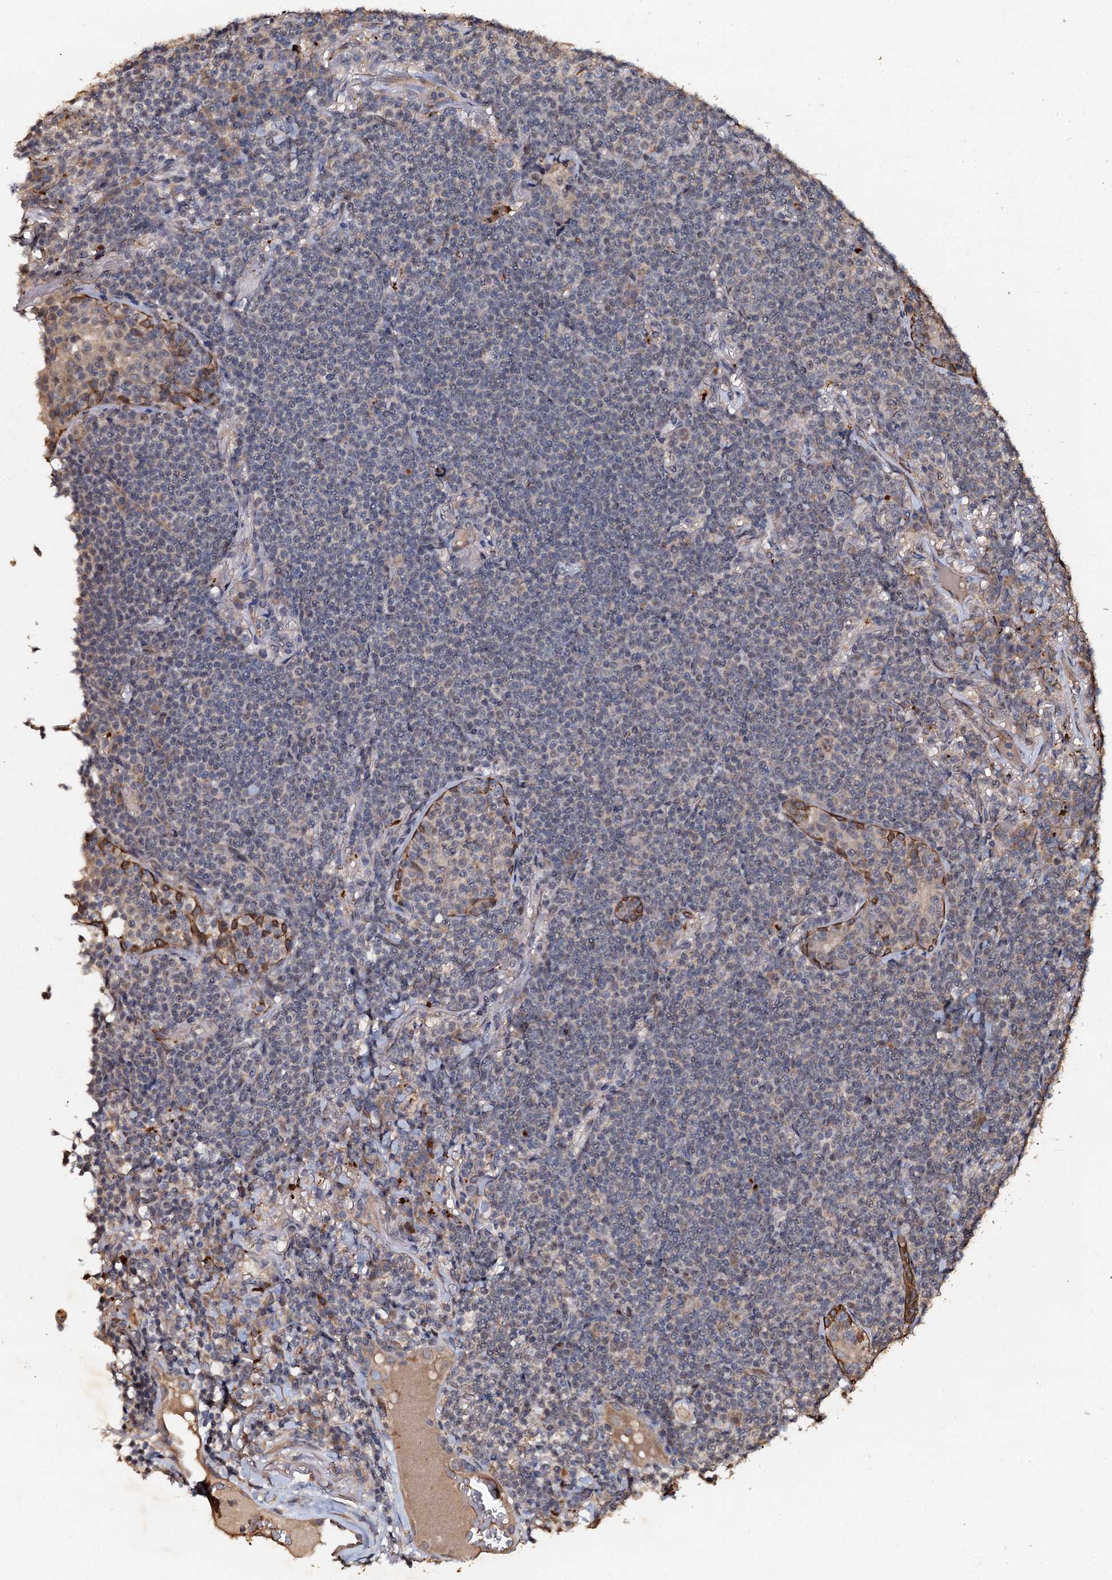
{"staining": {"intensity": "negative", "quantity": "none", "location": "none"}, "tissue": "lymphoma", "cell_type": "Tumor cells", "image_type": "cancer", "snomed": [{"axis": "morphology", "description": "Malignant lymphoma, non-Hodgkin's type, Low grade"}, {"axis": "topography", "description": "Lung"}], "caption": "Immunohistochemistry photomicrograph of neoplastic tissue: malignant lymphoma, non-Hodgkin's type (low-grade) stained with DAB (3,3'-diaminobenzidine) reveals no significant protein staining in tumor cells.", "gene": "ADAMTS10", "patient": {"sex": "female", "age": 71}}